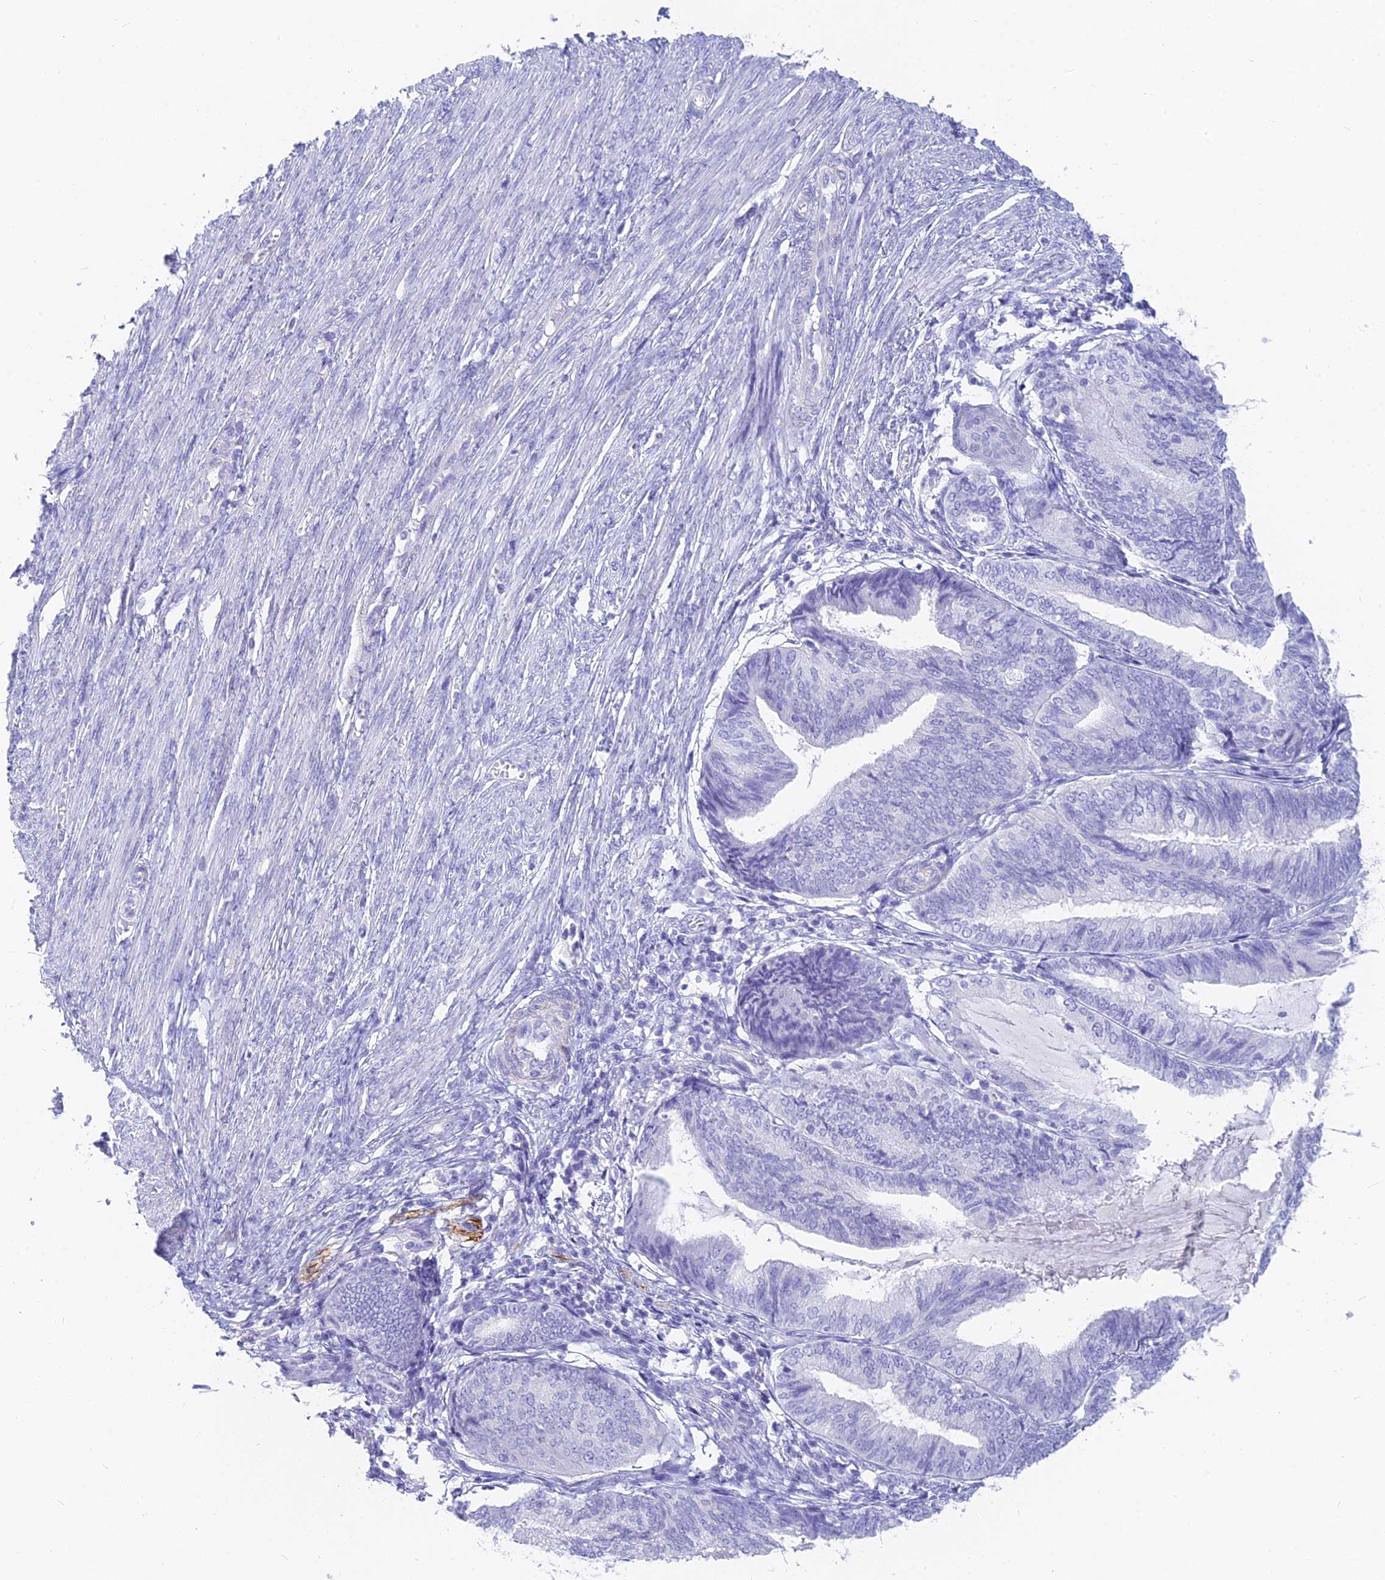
{"staining": {"intensity": "negative", "quantity": "none", "location": "none"}, "tissue": "endometrial cancer", "cell_type": "Tumor cells", "image_type": "cancer", "snomed": [{"axis": "morphology", "description": "Adenocarcinoma, NOS"}, {"axis": "topography", "description": "Endometrium"}], "caption": "Human endometrial cancer stained for a protein using immunohistochemistry (IHC) displays no positivity in tumor cells.", "gene": "SLC36A2", "patient": {"sex": "female", "age": 81}}